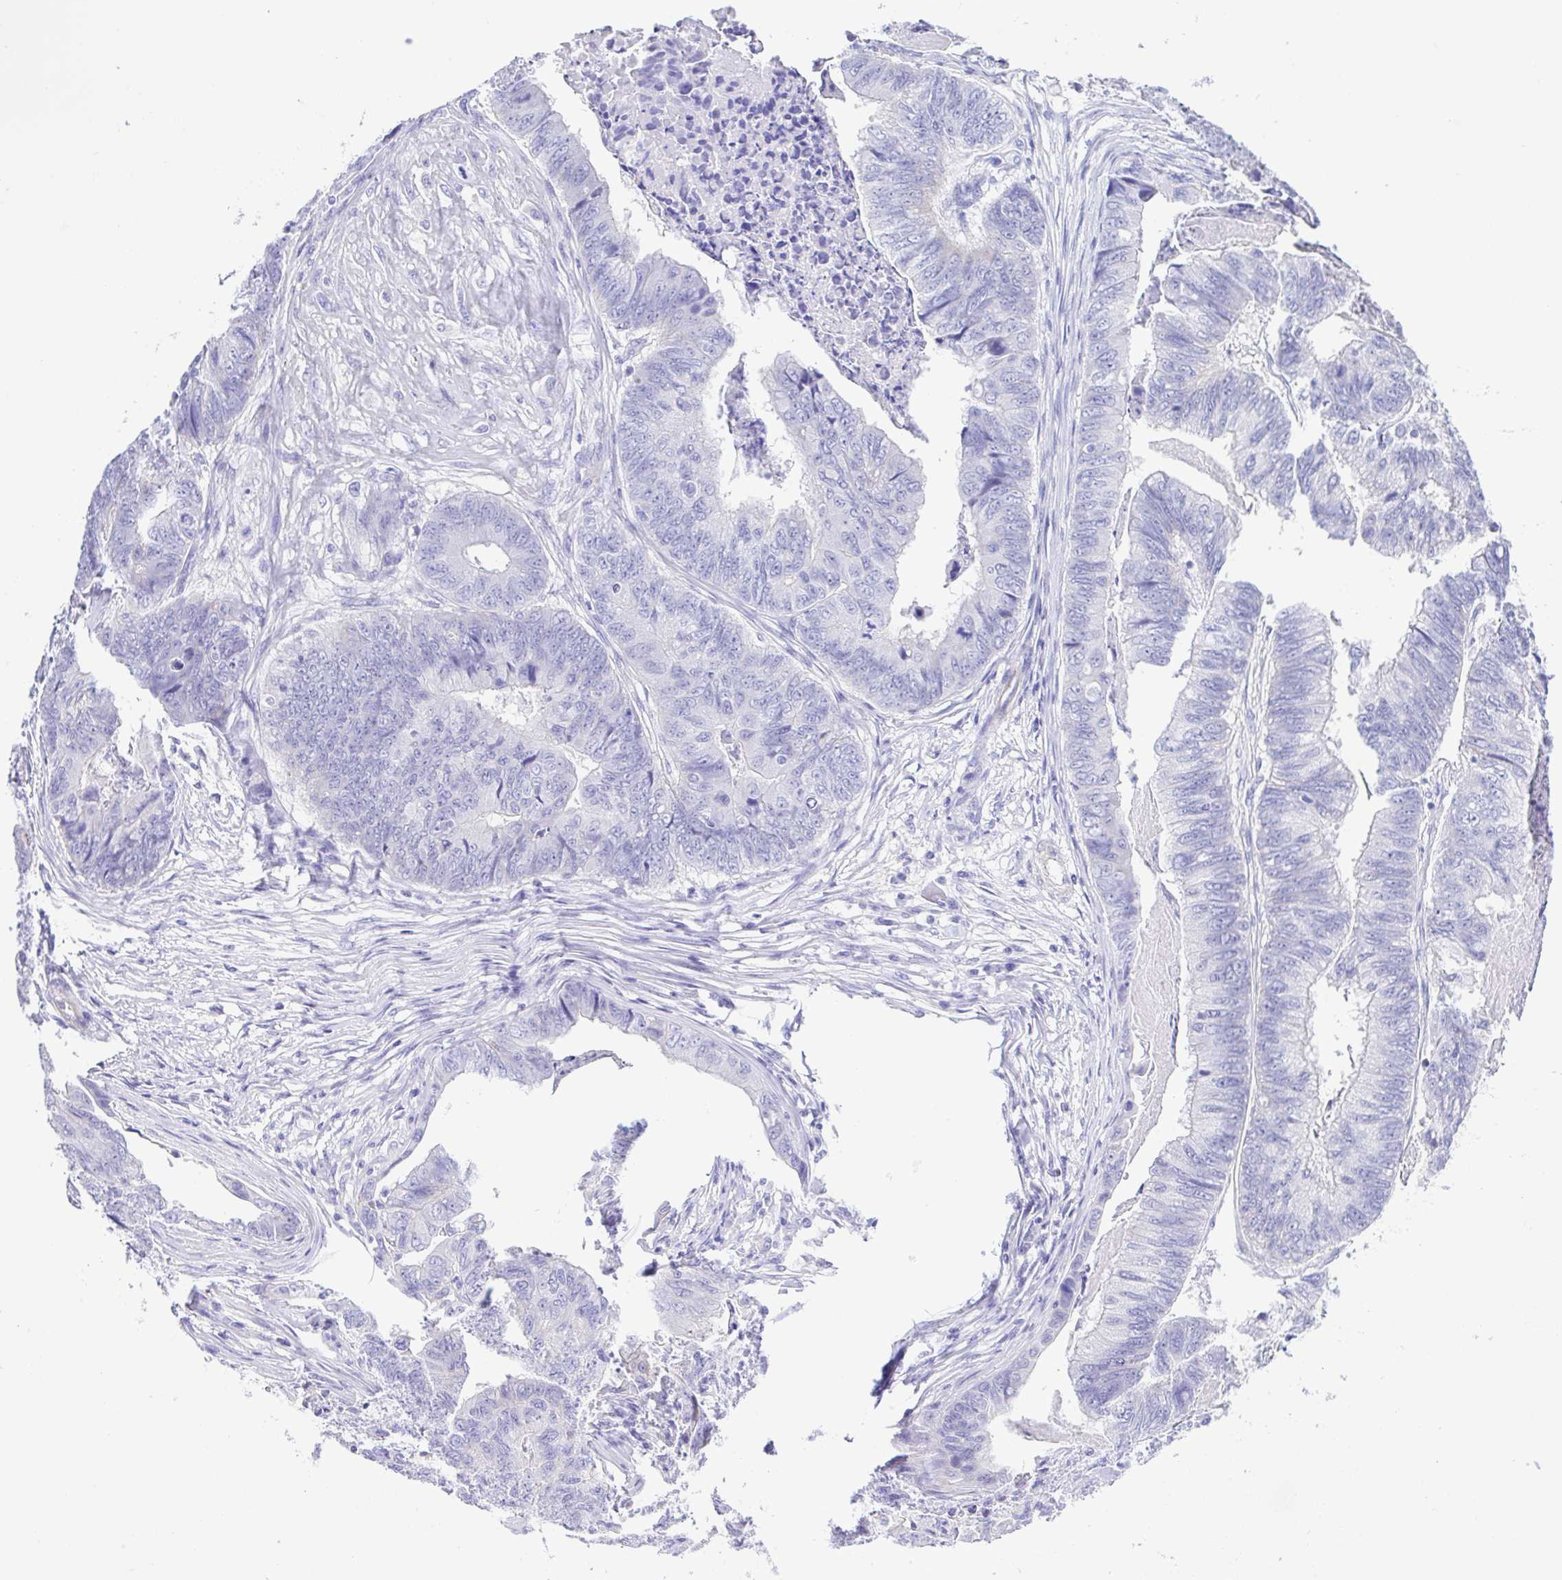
{"staining": {"intensity": "negative", "quantity": "none", "location": "none"}, "tissue": "stomach cancer", "cell_type": "Tumor cells", "image_type": "cancer", "snomed": [{"axis": "morphology", "description": "Adenocarcinoma, NOS"}, {"axis": "topography", "description": "Stomach, lower"}], "caption": "The photomicrograph exhibits no significant expression in tumor cells of adenocarcinoma (stomach). (DAB (3,3'-diaminobenzidine) immunohistochemistry with hematoxylin counter stain).", "gene": "CYP11A1", "patient": {"sex": "male", "age": 77}}